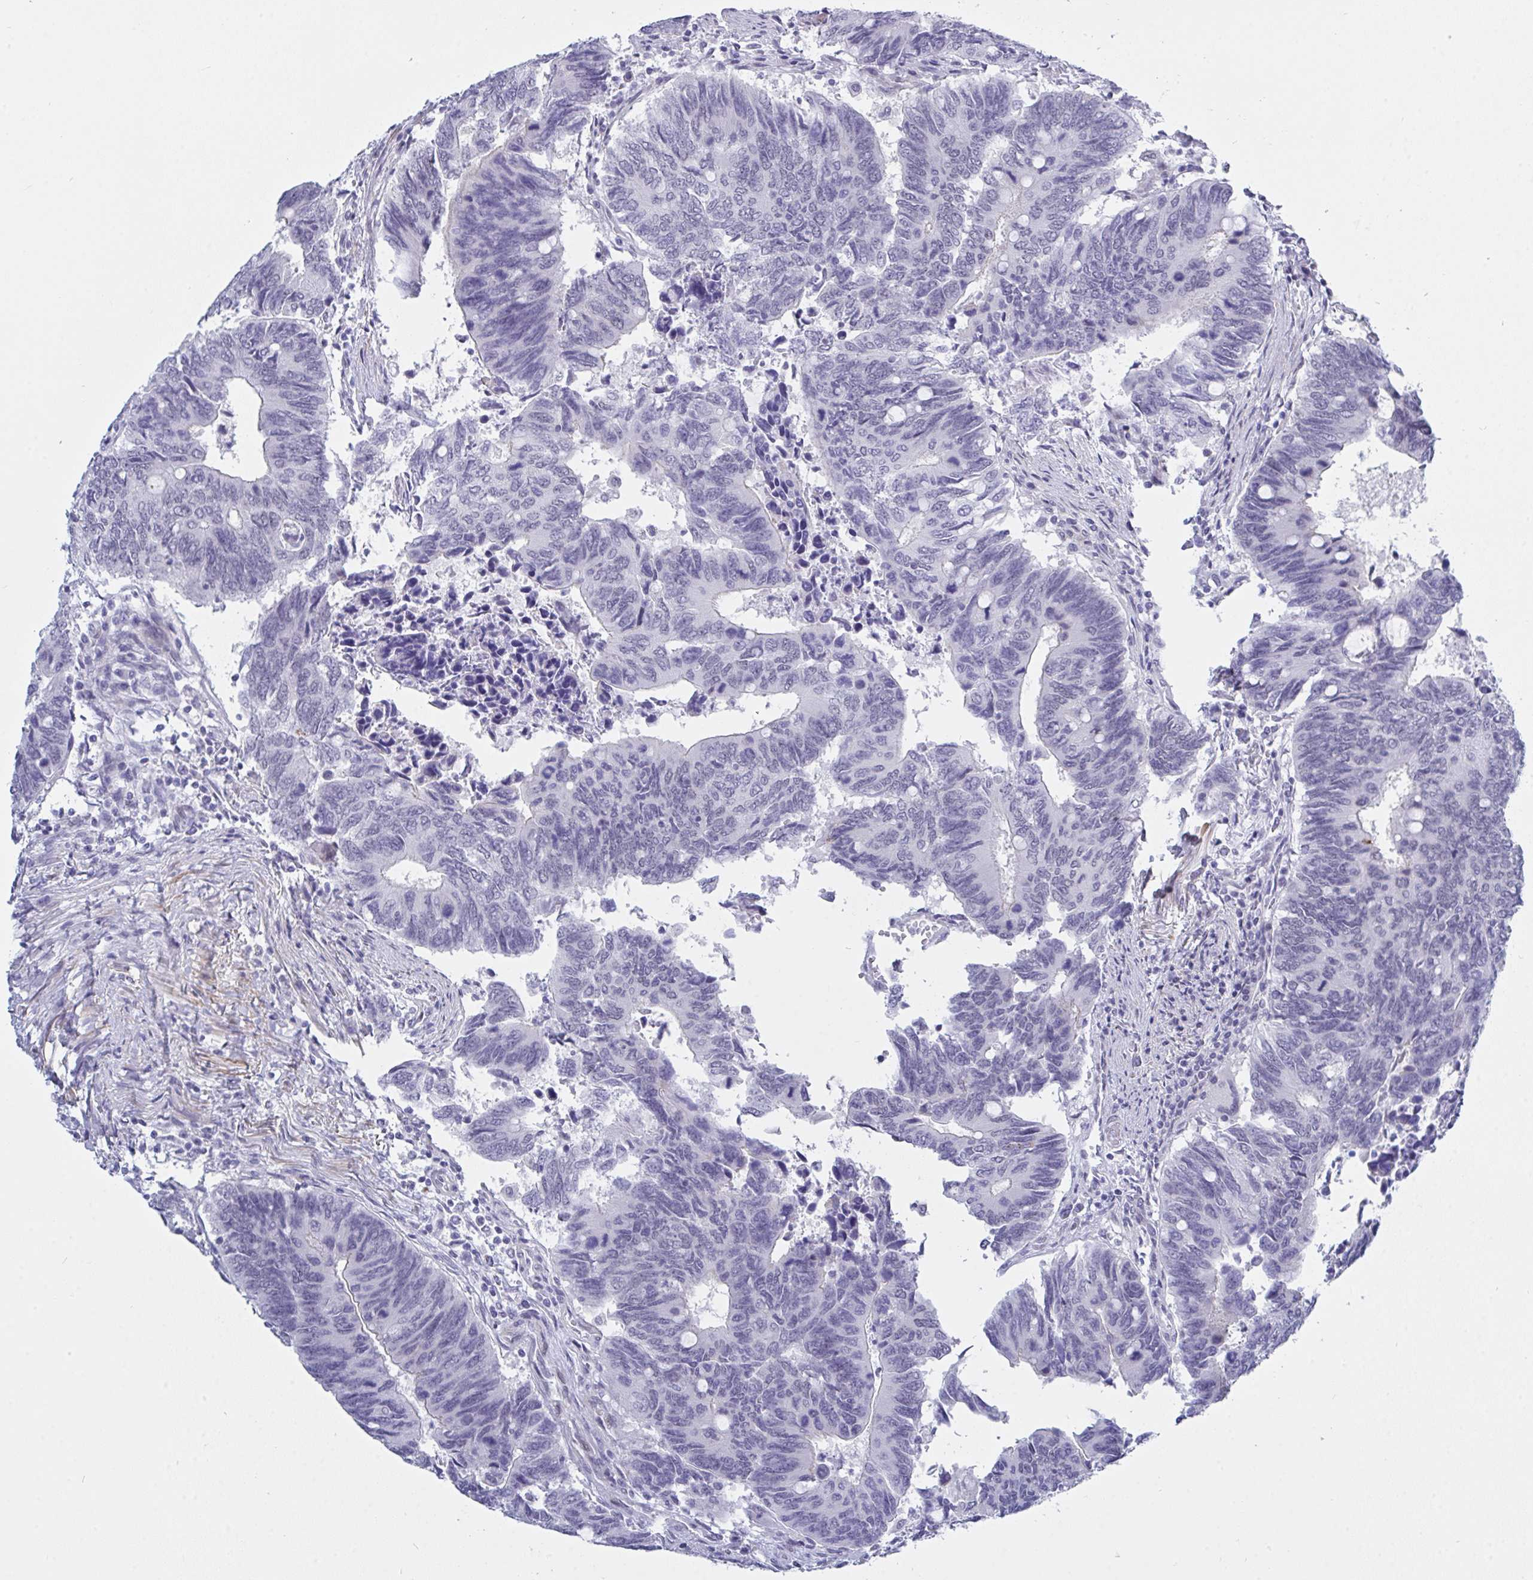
{"staining": {"intensity": "negative", "quantity": "none", "location": "none"}, "tissue": "colorectal cancer", "cell_type": "Tumor cells", "image_type": "cancer", "snomed": [{"axis": "morphology", "description": "Adenocarcinoma, NOS"}, {"axis": "topography", "description": "Colon"}], "caption": "DAB (3,3'-diaminobenzidine) immunohistochemical staining of human colorectal cancer (adenocarcinoma) displays no significant positivity in tumor cells.", "gene": "FBXL22", "patient": {"sex": "male", "age": 87}}